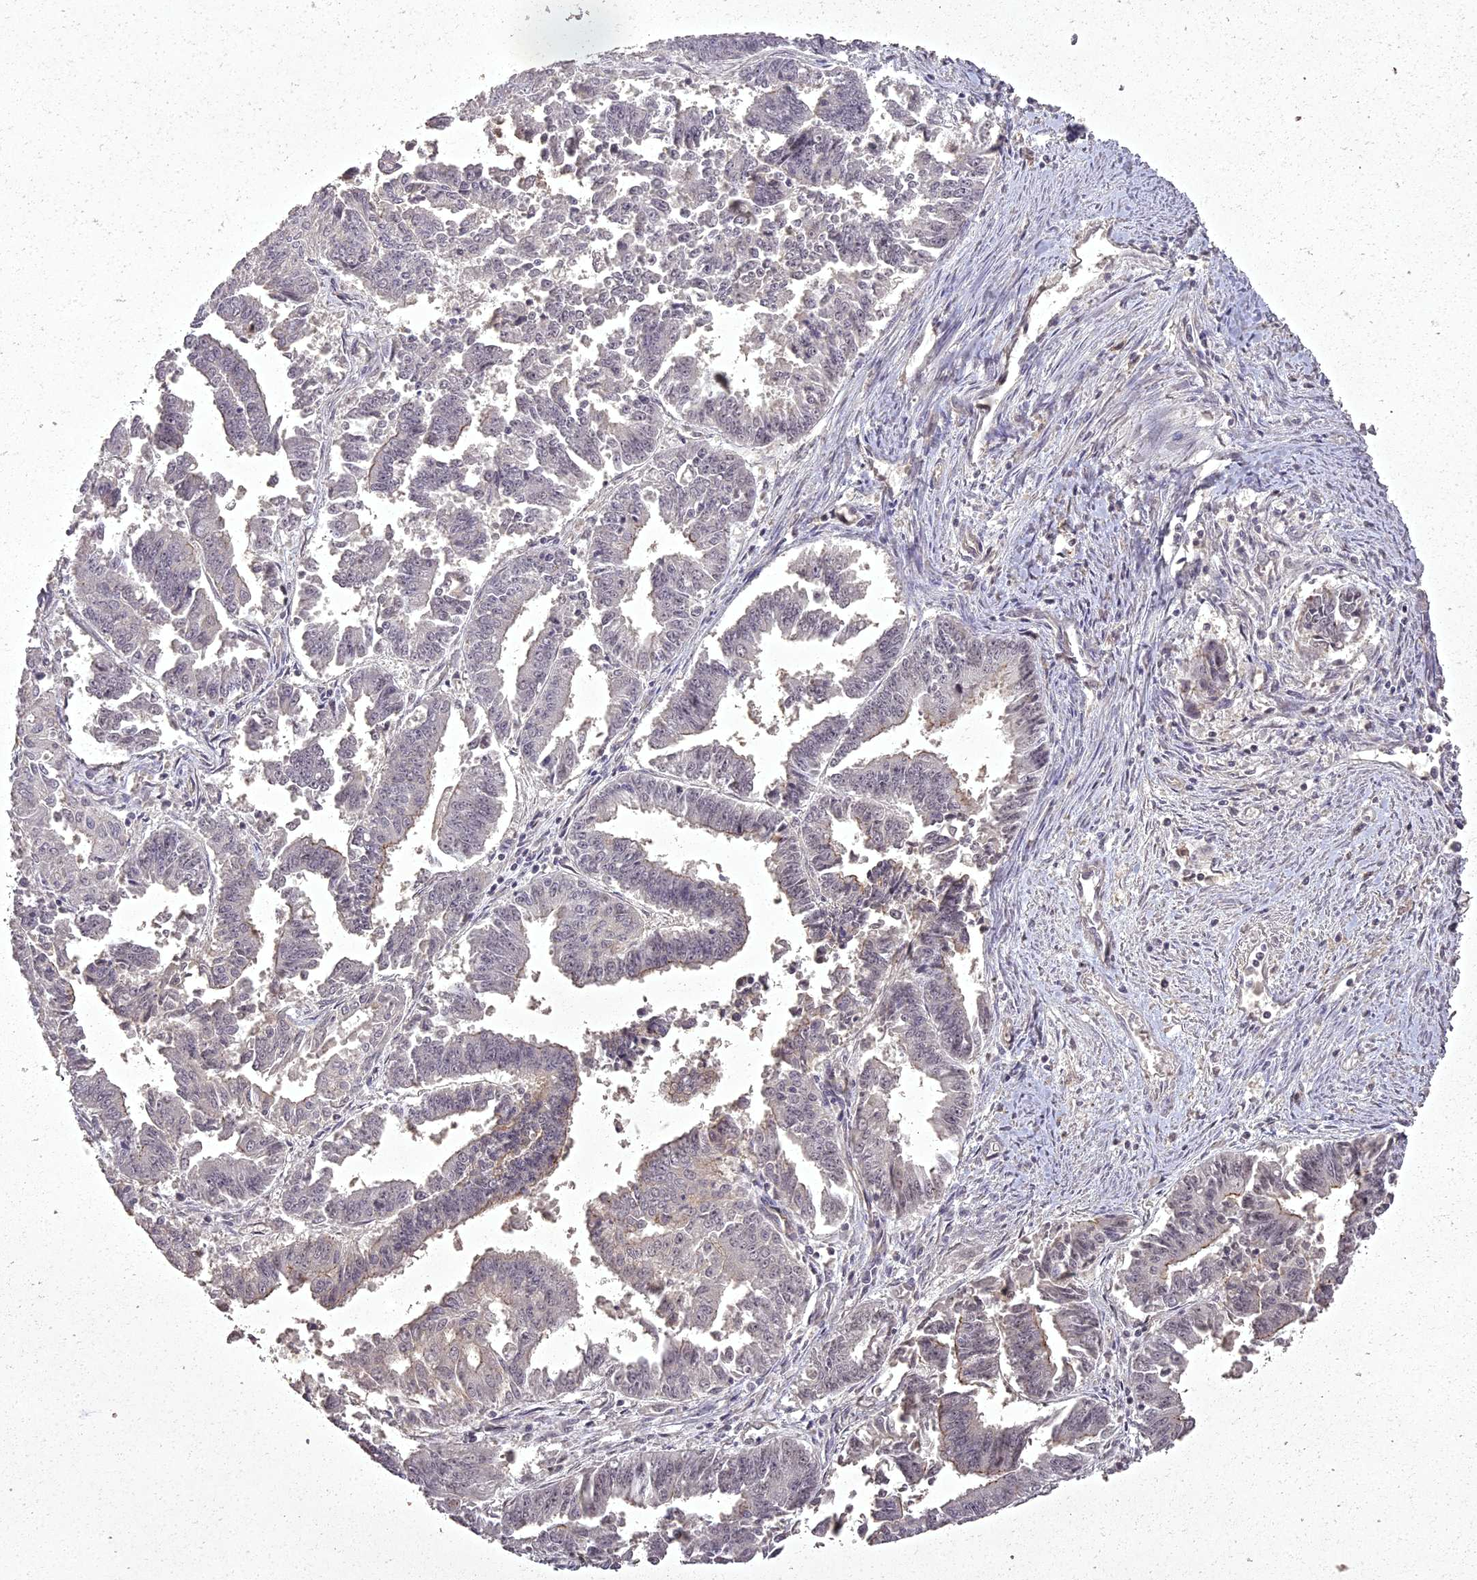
{"staining": {"intensity": "weak", "quantity": "<25%", "location": "cytoplasmic/membranous"}, "tissue": "endometrial cancer", "cell_type": "Tumor cells", "image_type": "cancer", "snomed": [{"axis": "morphology", "description": "Adenocarcinoma, NOS"}, {"axis": "topography", "description": "Endometrium"}], "caption": "An image of endometrial cancer stained for a protein demonstrates no brown staining in tumor cells.", "gene": "ING5", "patient": {"sex": "female", "age": 73}}